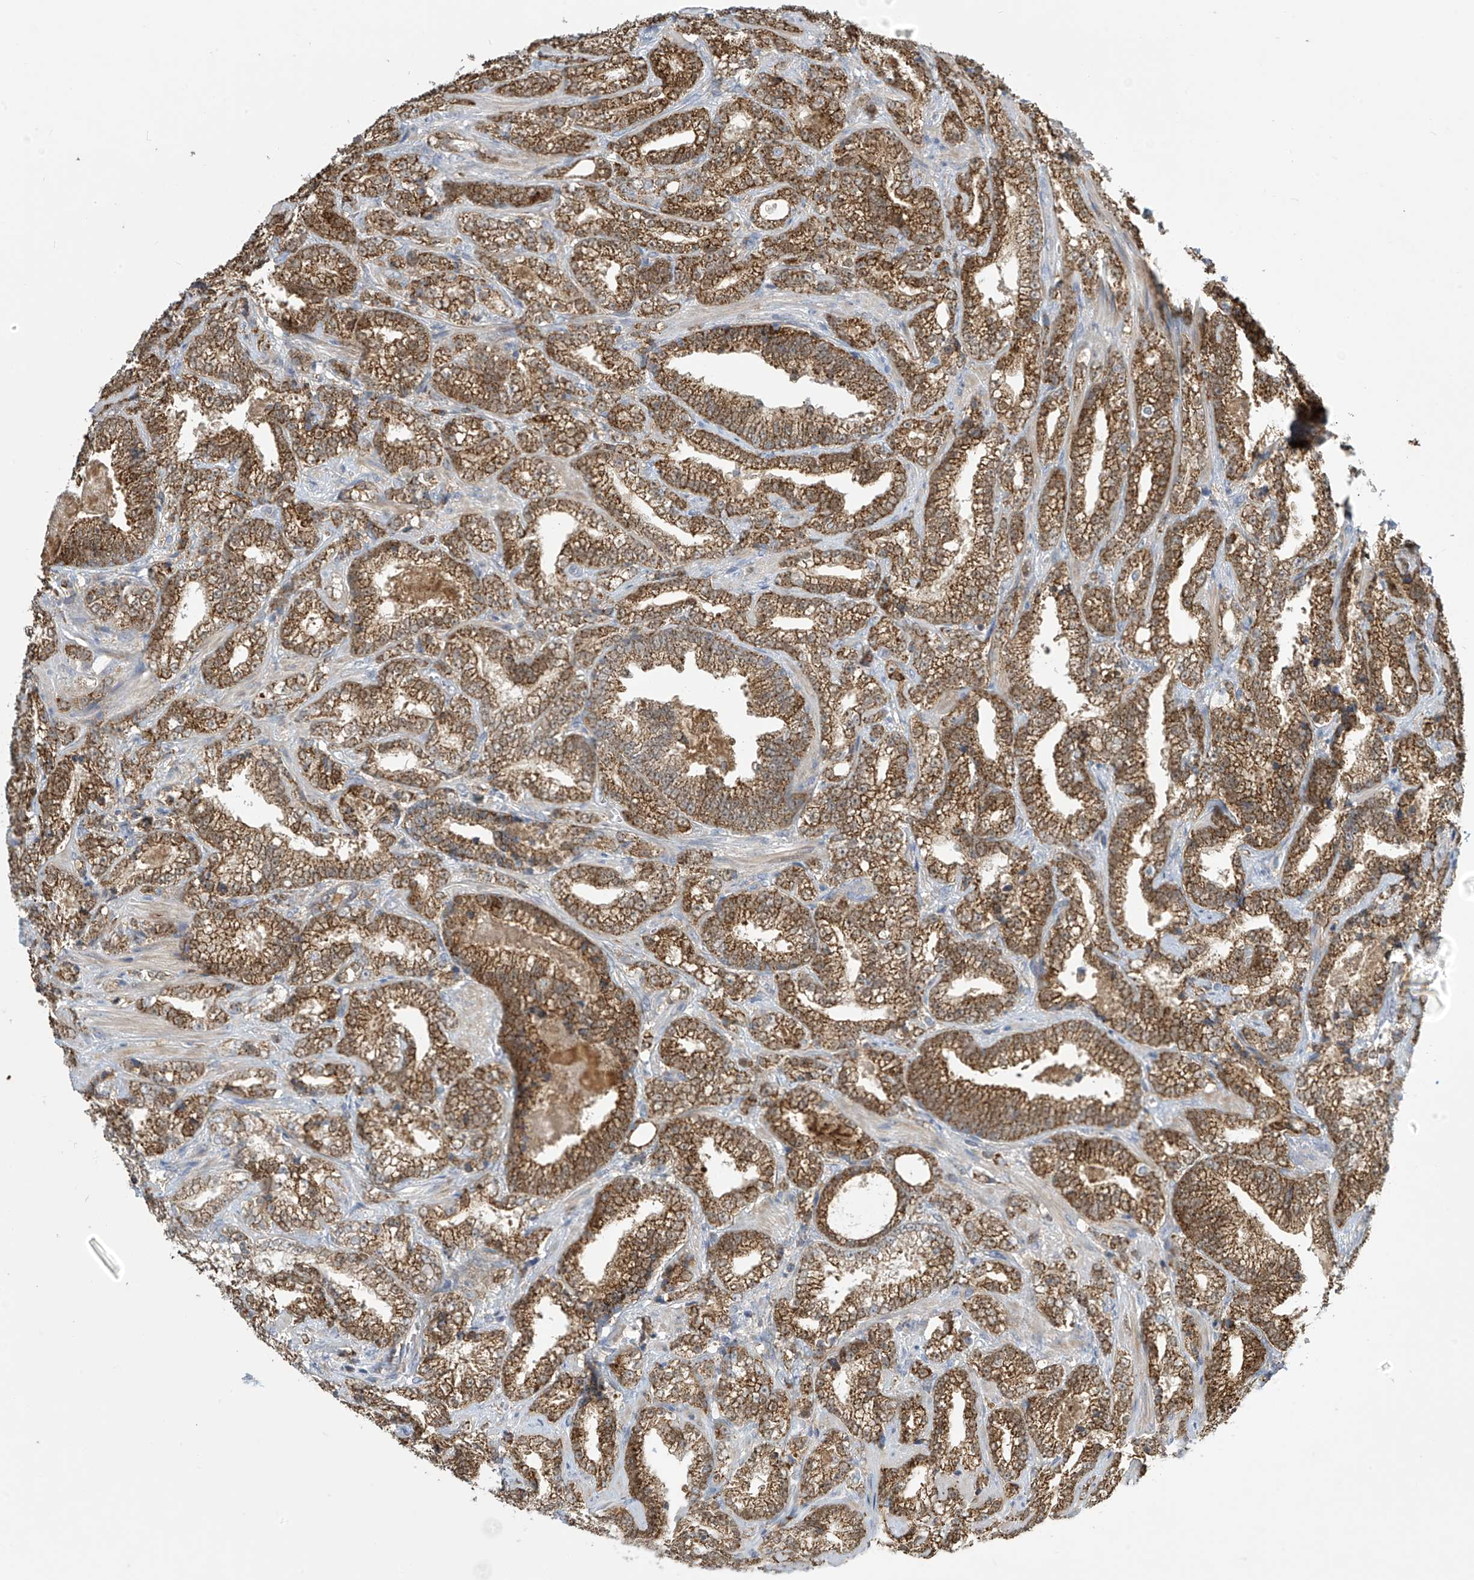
{"staining": {"intensity": "strong", "quantity": ">75%", "location": "cytoplasmic/membranous"}, "tissue": "prostate cancer", "cell_type": "Tumor cells", "image_type": "cancer", "snomed": [{"axis": "morphology", "description": "Adenocarcinoma, High grade"}, {"axis": "topography", "description": "Prostate and seminal vesicle, NOS"}], "caption": "Strong cytoplasmic/membranous protein staining is seen in about >75% of tumor cells in prostate cancer (high-grade adenocarcinoma).", "gene": "IBA57", "patient": {"sex": "male", "age": 67}}